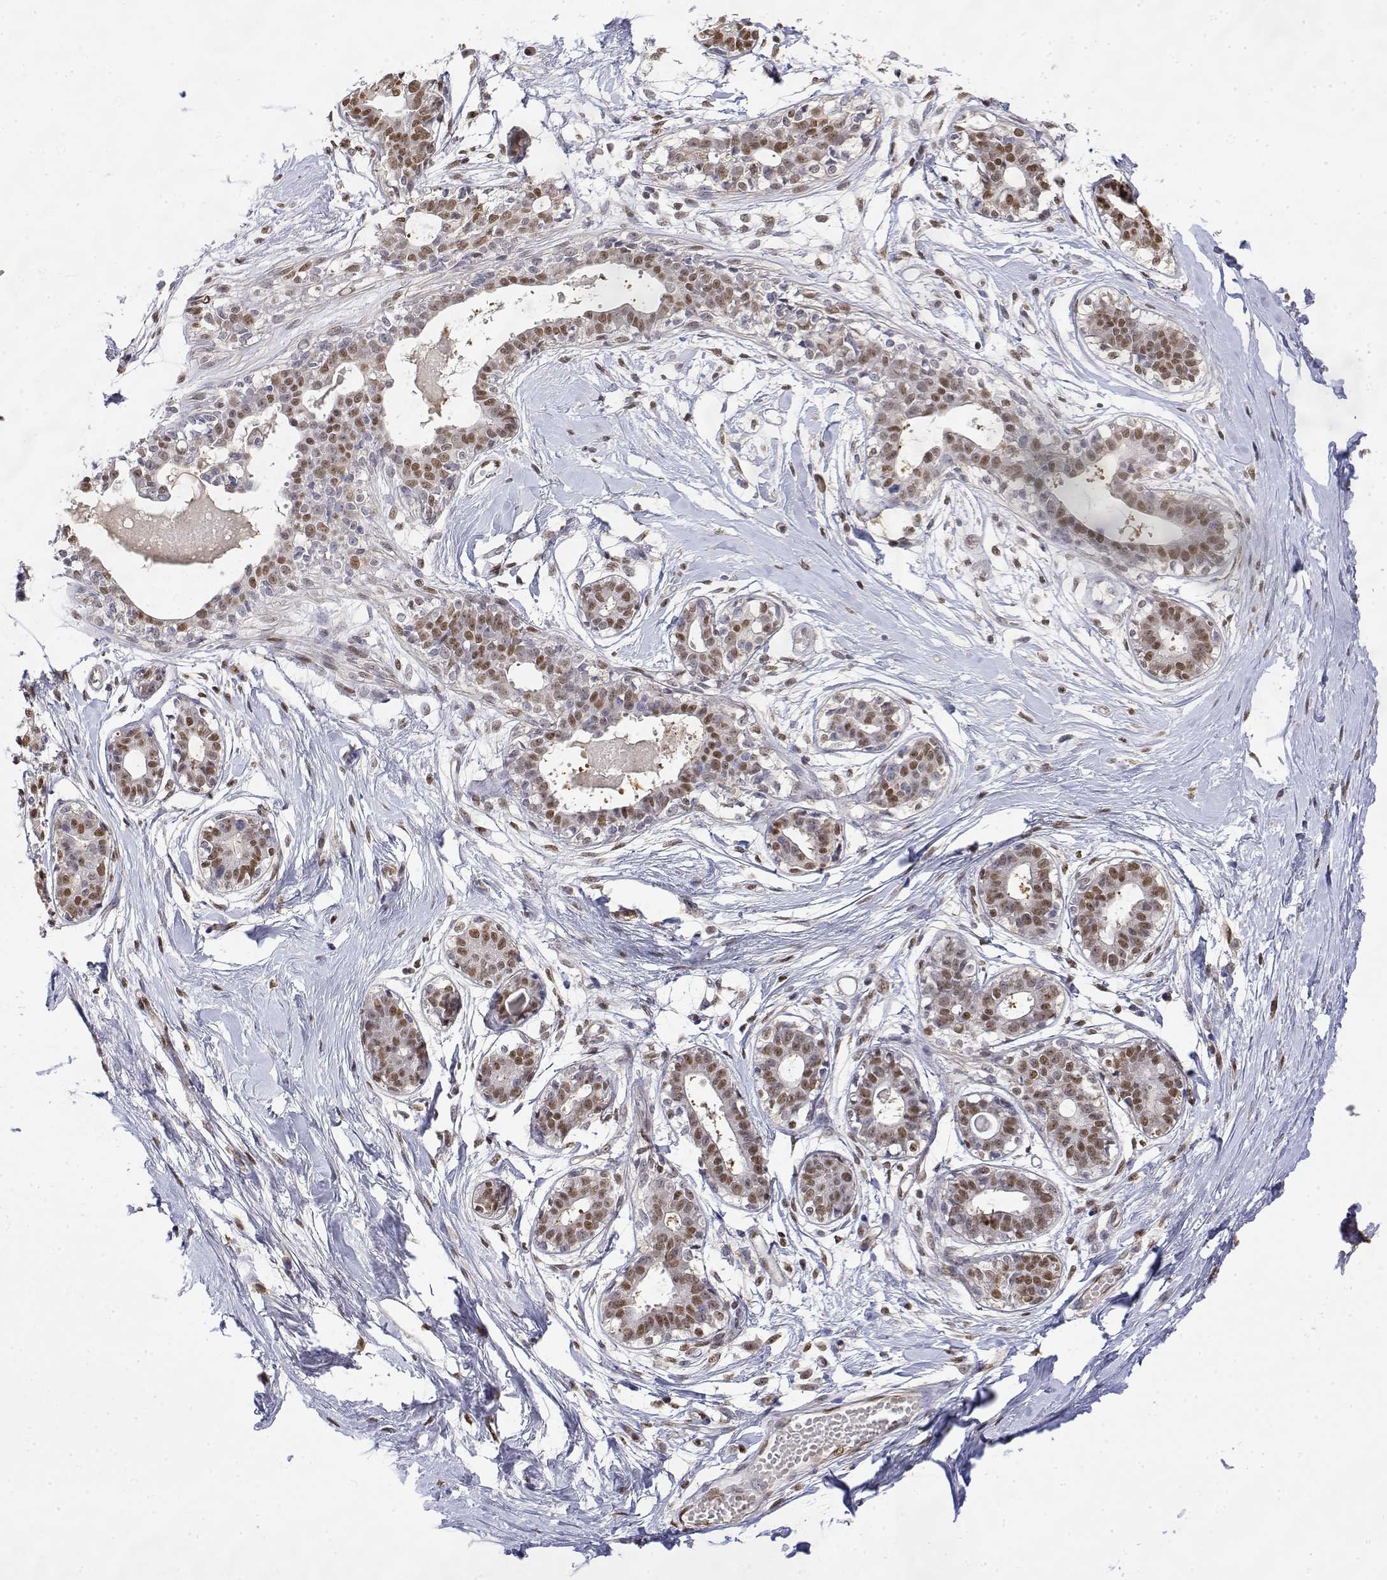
{"staining": {"intensity": "moderate", "quantity": ">75%", "location": "nuclear"}, "tissue": "breast", "cell_type": "Adipocytes", "image_type": "normal", "snomed": [{"axis": "morphology", "description": "Normal tissue, NOS"}, {"axis": "topography", "description": "Breast"}], "caption": "This image reveals immunohistochemistry staining of unremarkable human breast, with medium moderate nuclear staining in approximately >75% of adipocytes.", "gene": "TPI1", "patient": {"sex": "female", "age": 45}}